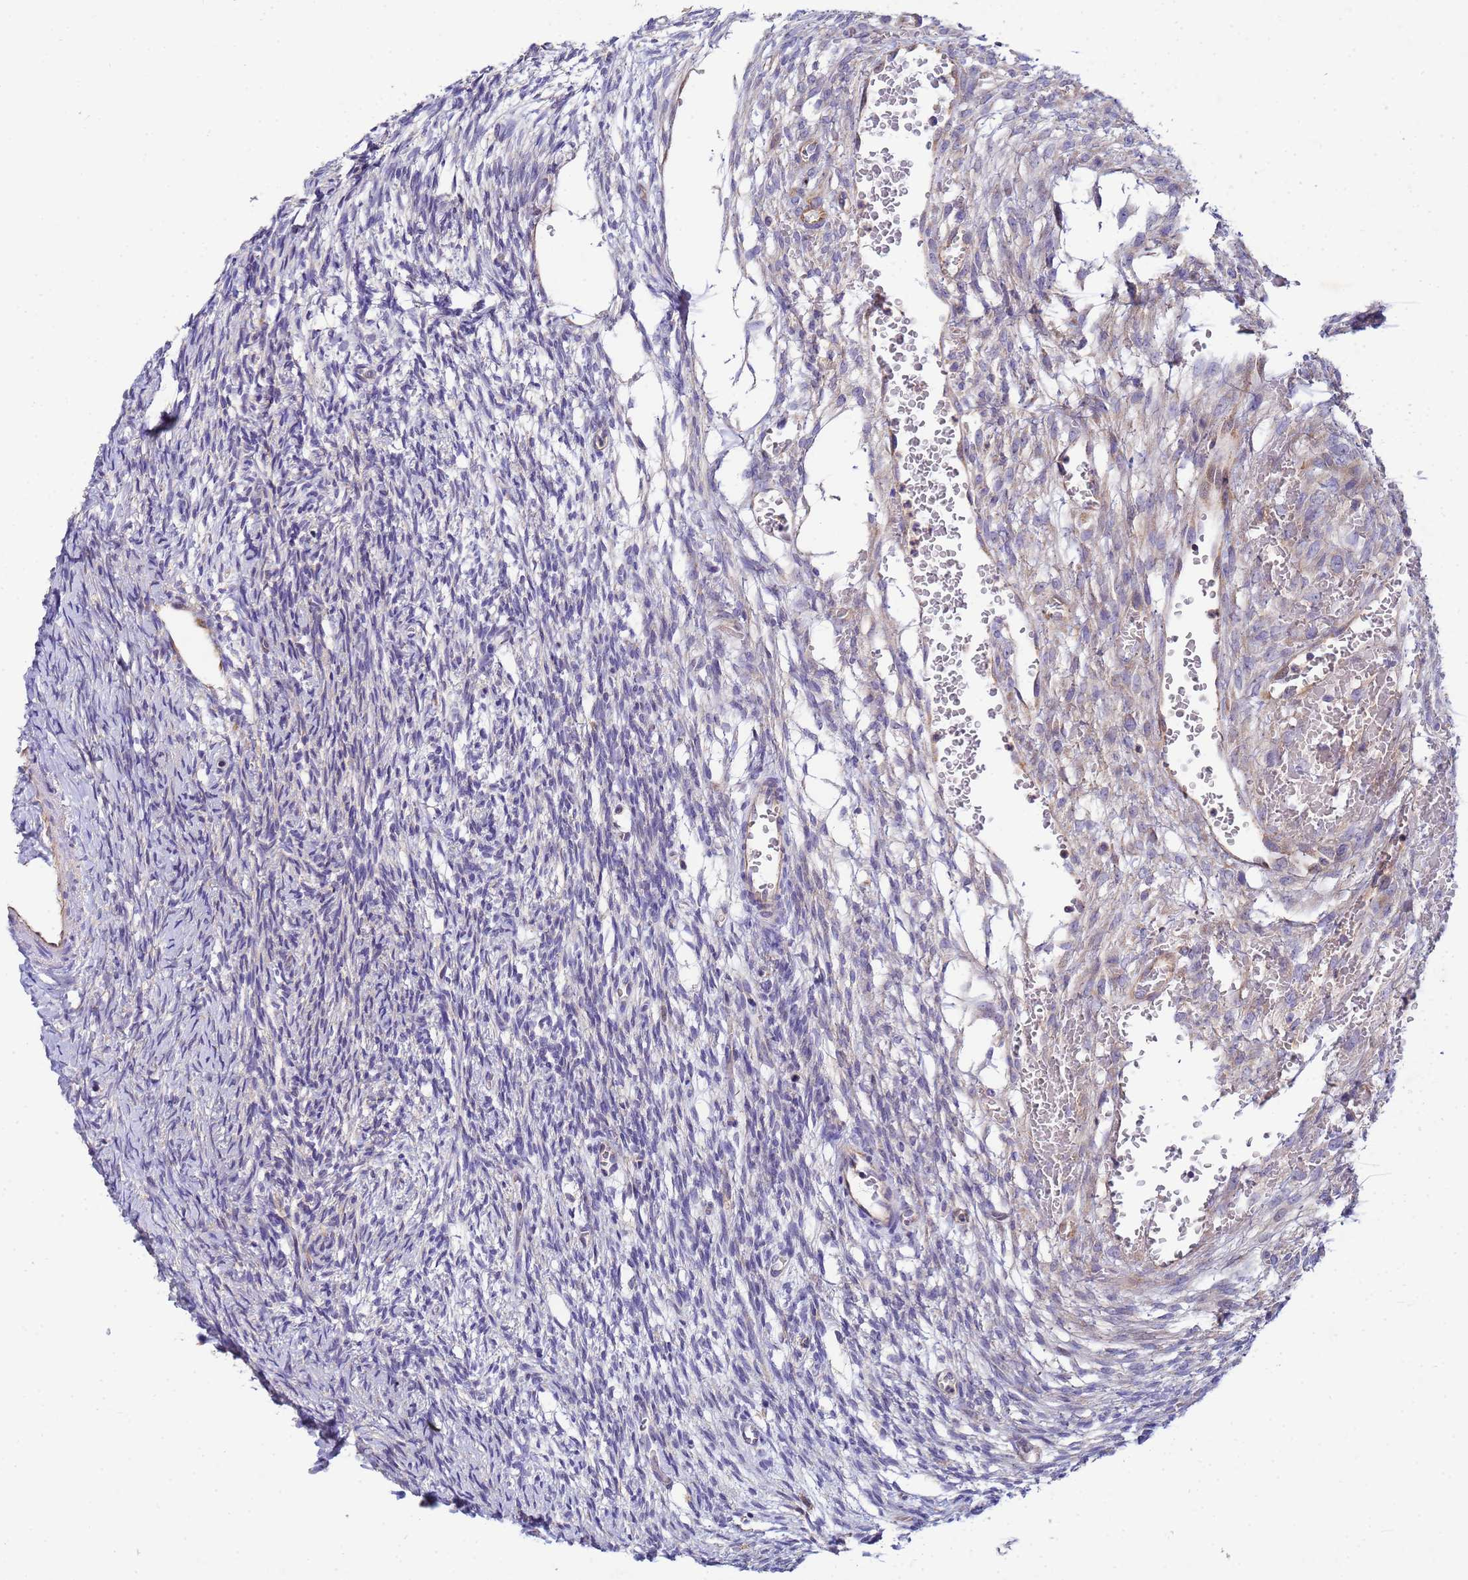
{"staining": {"intensity": "negative", "quantity": "none", "location": "none"}, "tissue": "ovary", "cell_type": "Follicle cells", "image_type": "normal", "snomed": [{"axis": "morphology", "description": "Normal tissue, NOS"}, {"axis": "topography", "description": "Ovary"}], "caption": "DAB immunohistochemical staining of normal human ovary demonstrates no significant positivity in follicle cells. (DAB (3,3'-diaminobenzidine) immunohistochemistry (IHC), high magnification).", "gene": "CDC34", "patient": {"sex": "female", "age": 39}}